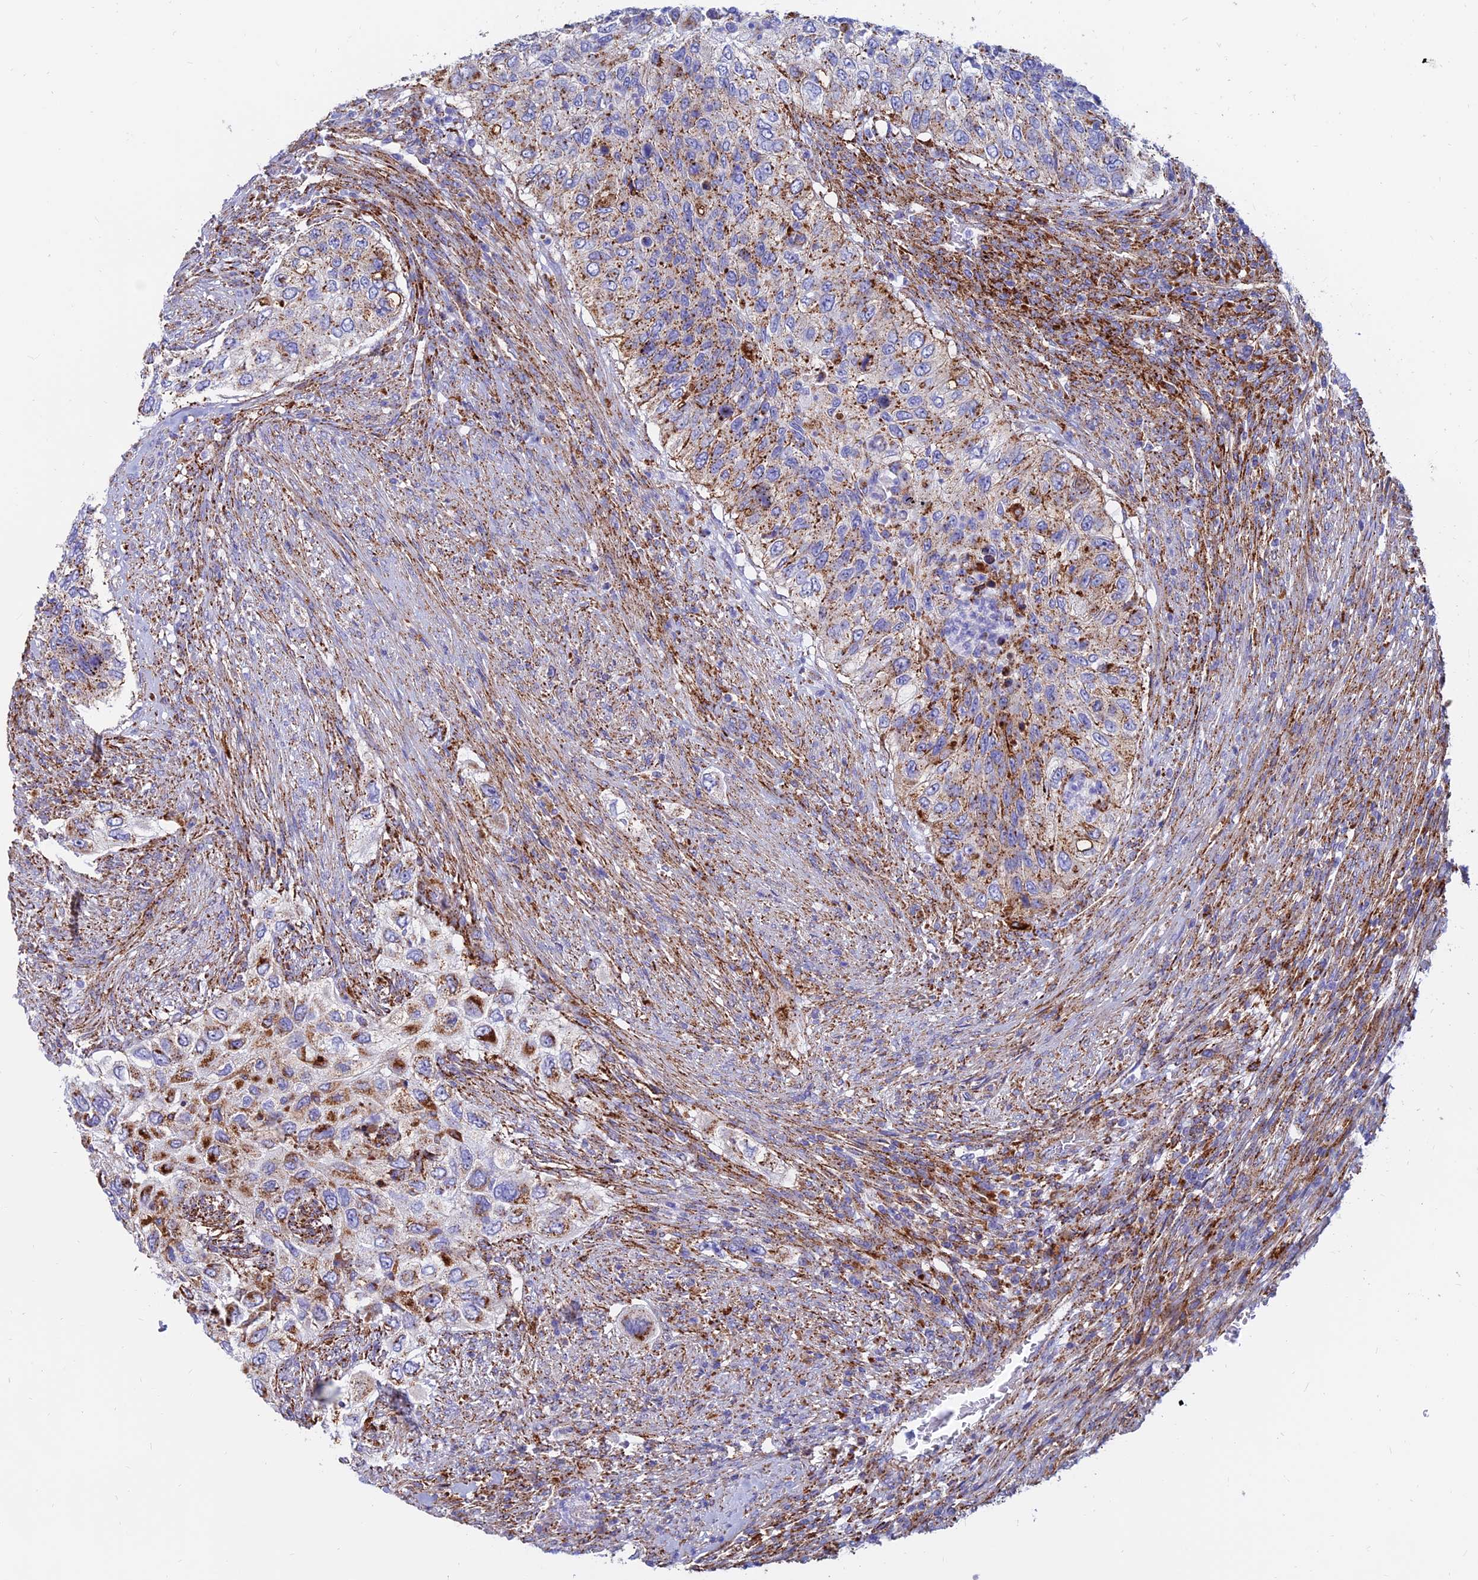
{"staining": {"intensity": "moderate", "quantity": "25%-75%", "location": "cytoplasmic/membranous"}, "tissue": "urothelial cancer", "cell_type": "Tumor cells", "image_type": "cancer", "snomed": [{"axis": "morphology", "description": "Urothelial carcinoma, High grade"}, {"axis": "topography", "description": "Urinary bladder"}], "caption": "Protein expression analysis of urothelial cancer reveals moderate cytoplasmic/membranous positivity in approximately 25%-75% of tumor cells.", "gene": "SPNS1", "patient": {"sex": "female", "age": 60}}